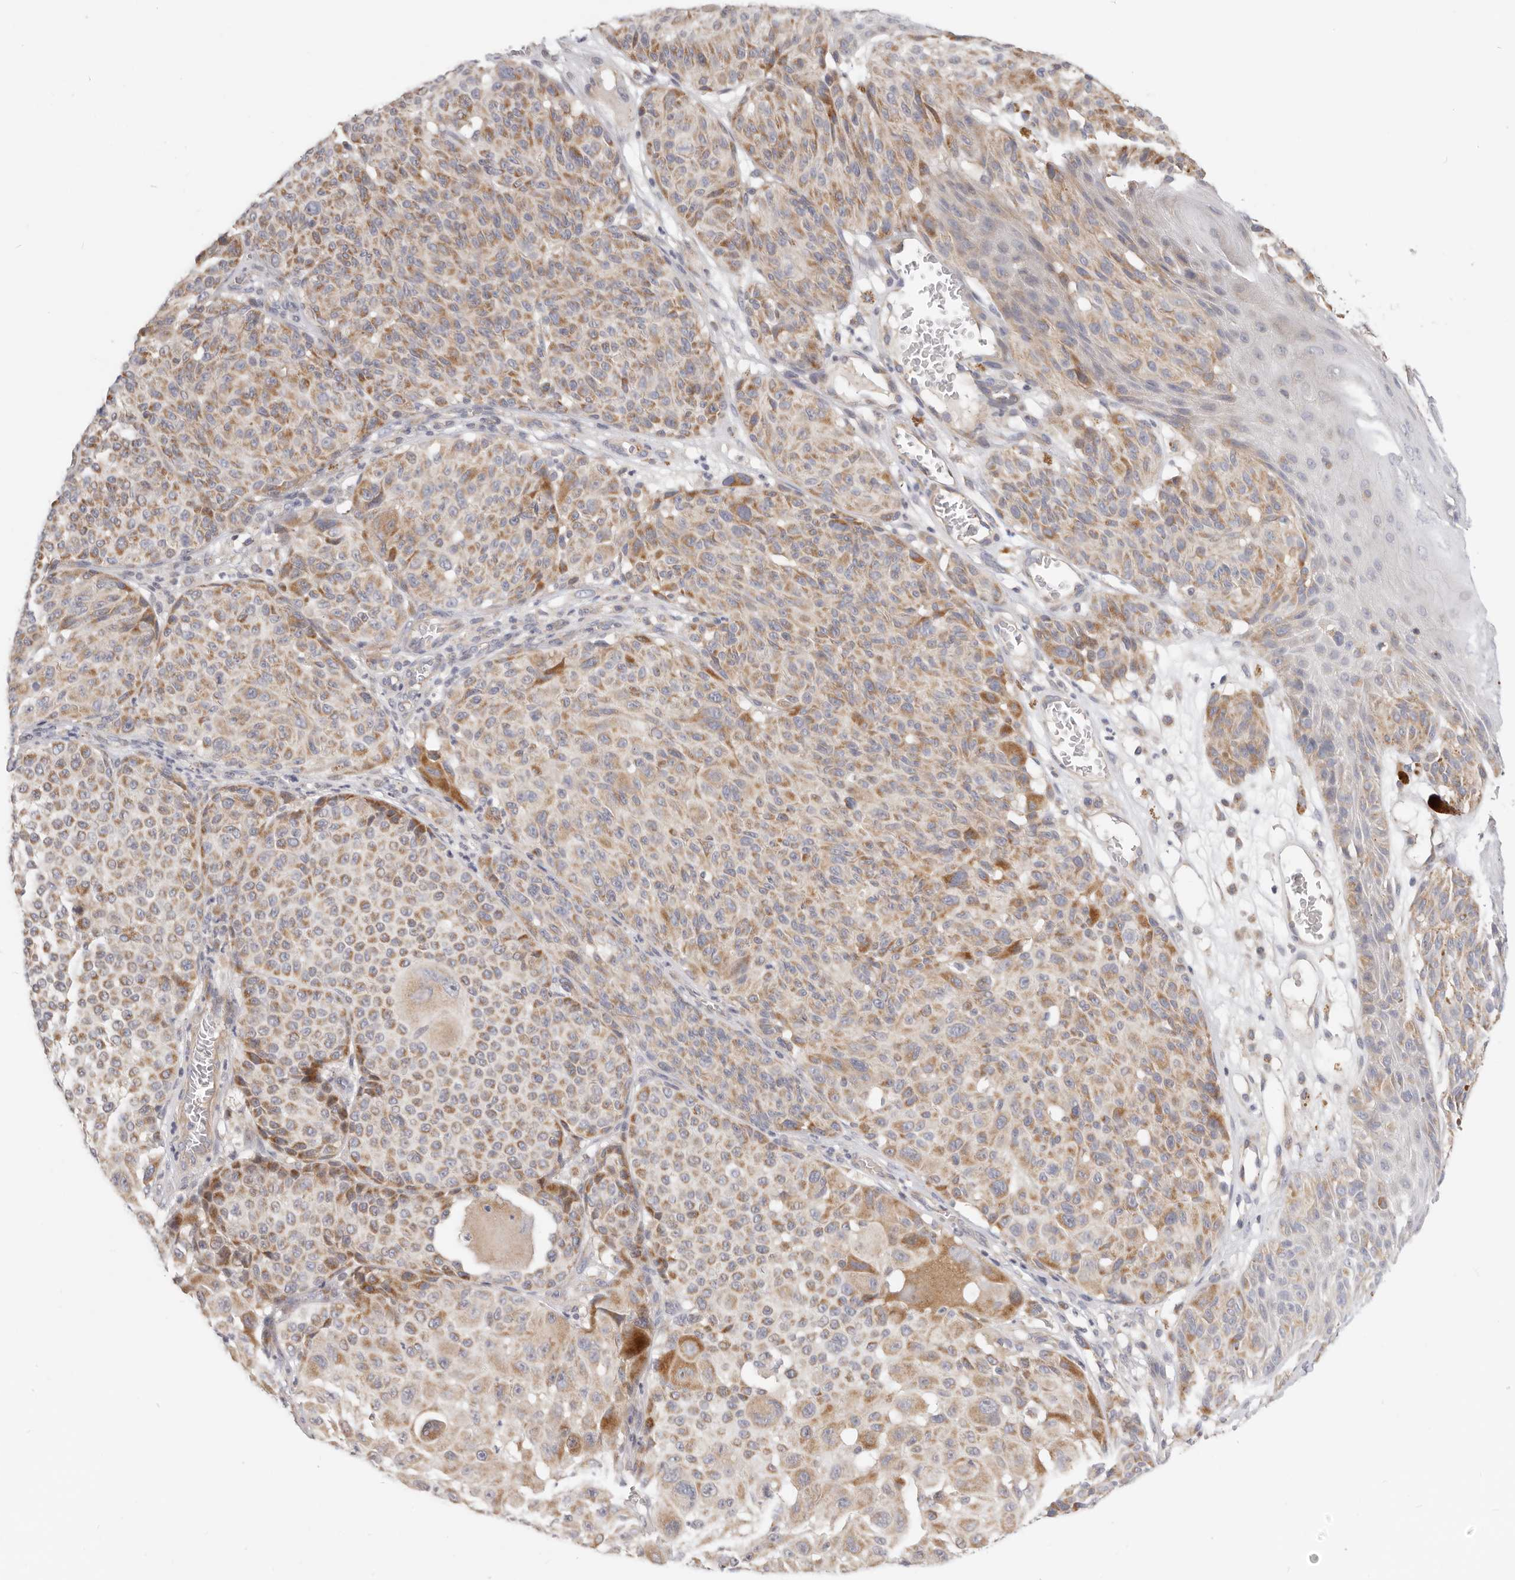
{"staining": {"intensity": "moderate", "quantity": "25%-75%", "location": "cytoplasmic/membranous"}, "tissue": "melanoma", "cell_type": "Tumor cells", "image_type": "cancer", "snomed": [{"axis": "morphology", "description": "Malignant melanoma, NOS"}, {"axis": "topography", "description": "Skin"}], "caption": "Immunohistochemical staining of human malignant melanoma shows moderate cytoplasmic/membranous protein positivity in about 25%-75% of tumor cells.", "gene": "TFB2M", "patient": {"sex": "male", "age": 83}}